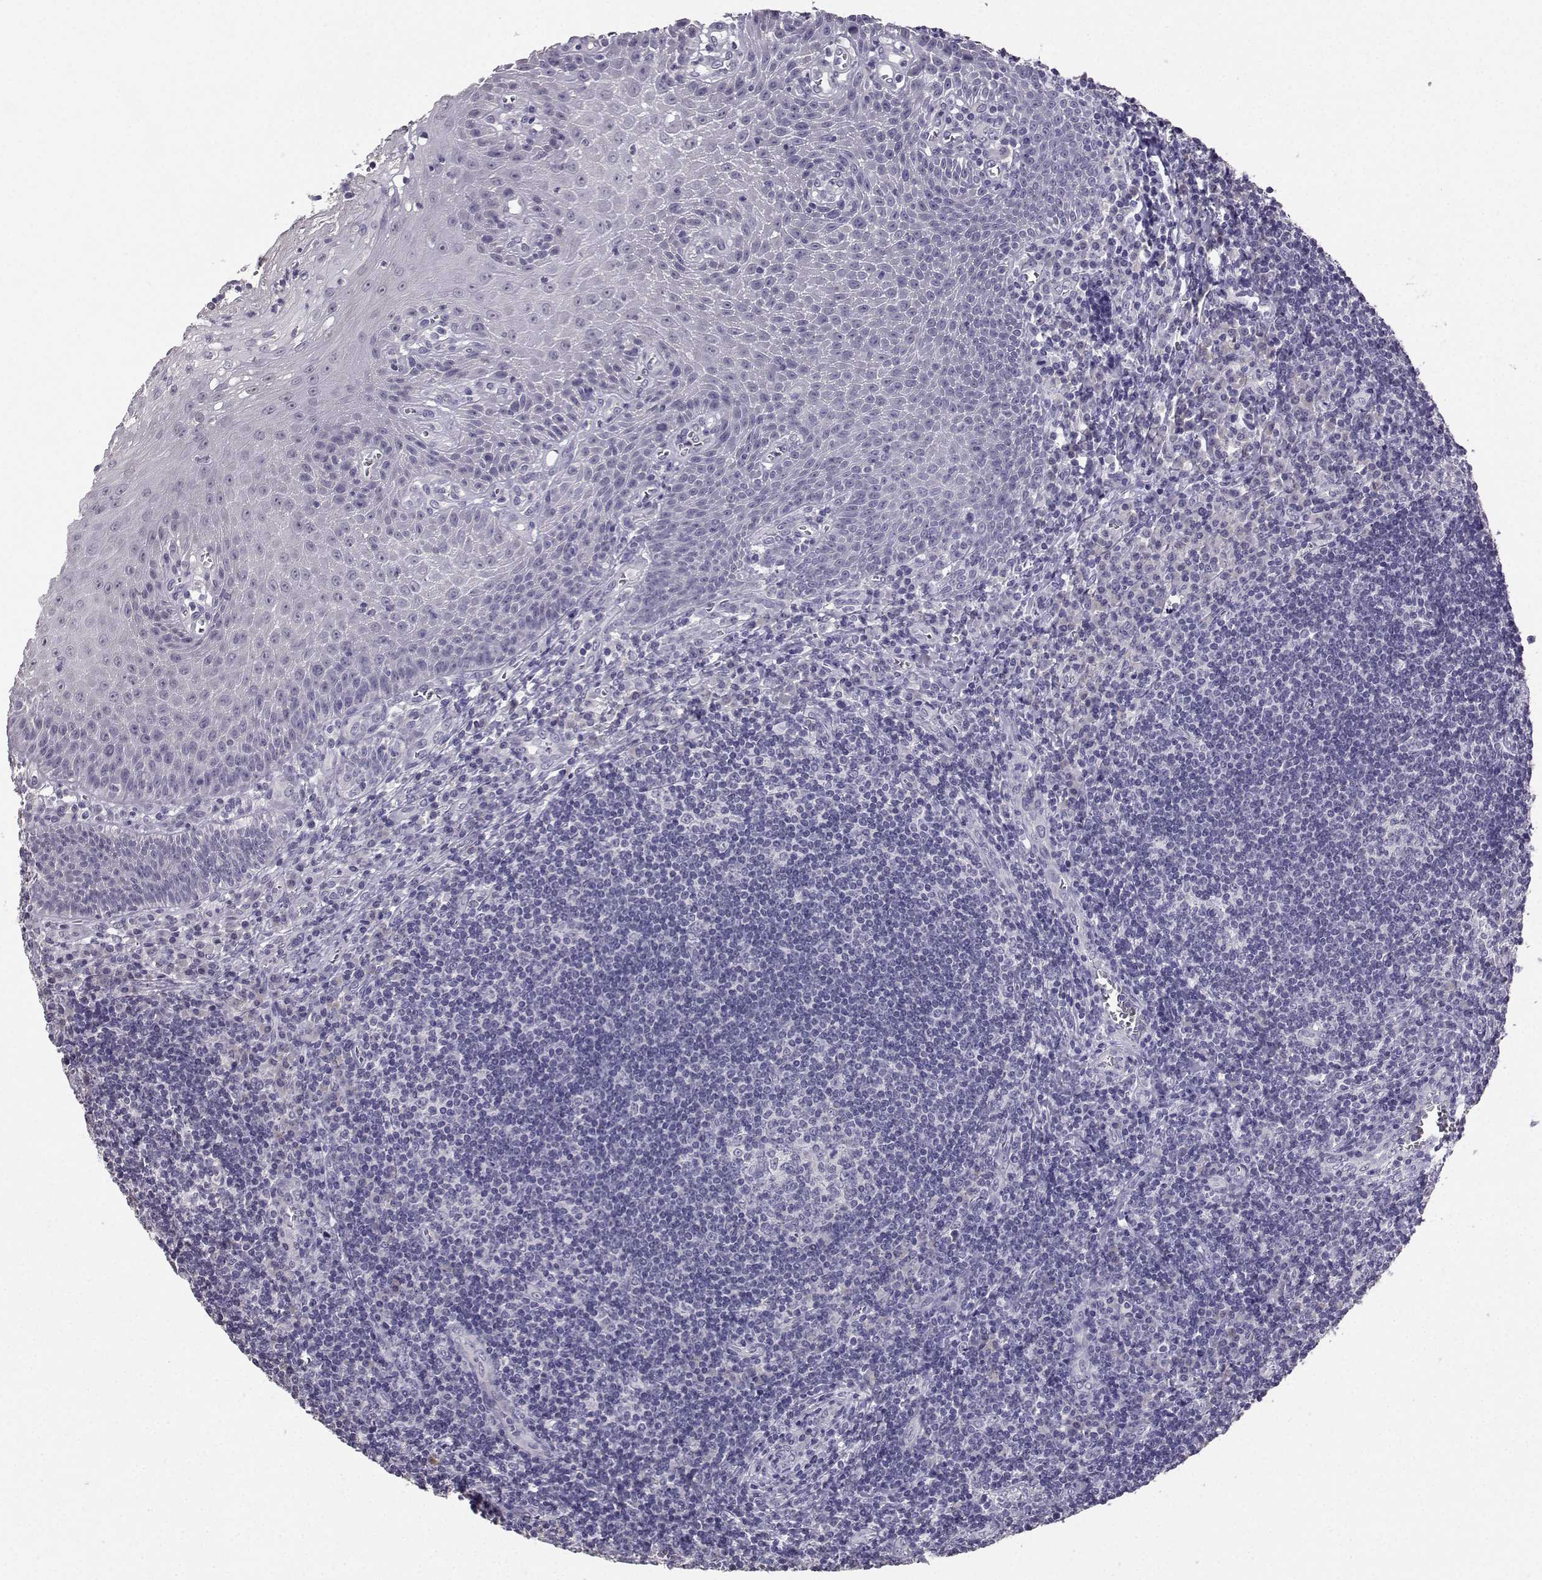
{"staining": {"intensity": "negative", "quantity": "none", "location": "none"}, "tissue": "tonsil", "cell_type": "Germinal center cells", "image_type": "normal", "snomed": [{"axis": "morphology", "description": "Normal tissue, NOS"}, {"axis": "topography", "description": "Tonsil"}], "caption": "DAB immunohistochemical staining of benign tonsil displays no significant staining in germinal center cells.", "gene": "SPAG11A", "patient": {"sex": "male", "age": 33}}